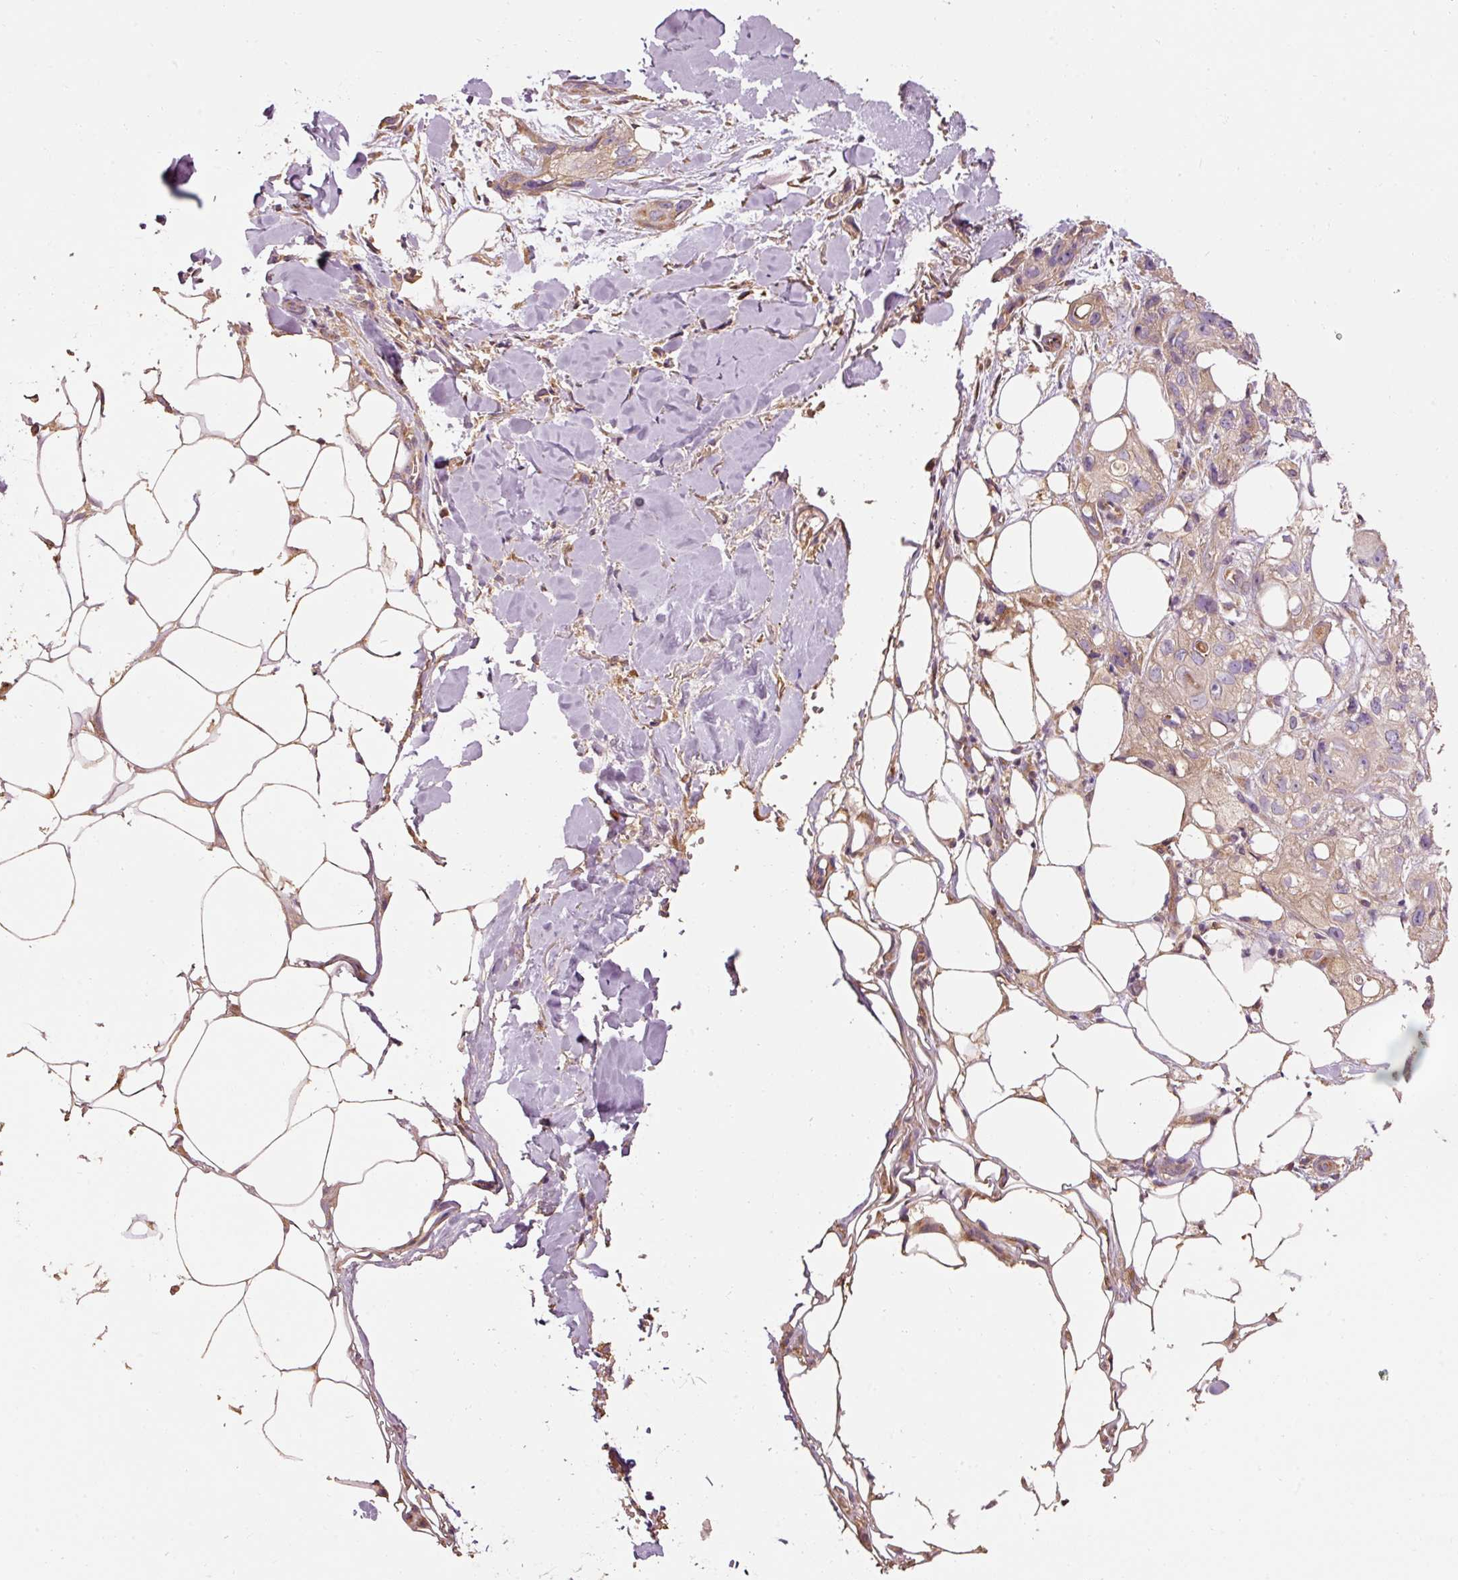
{"staining": {"intensity": "weak", "quantity": "25%-75%", "location": "cytoplasmic/membranous"}, "tissue": "skin cancer", "cell_type": "Tumor cells", "image_type": "cancer", "snomed": [{"axis": "morphology", "description": "Normal tissue, NOS"}, {"axis": "morphology", "description": "Squamous cell carcinoma, NOS"}, {"axis": "topography", "description": "Skin"}], "caption": "High-power microscopy captured an immunohistochemistry (IHC) image of skin squamous cell carcinoma, revealing weak cytoplasmic/membranous staining in about 25%-75% of tumor cells. (DAB (3,3'-diaminobenzidine) = brown stain, brightfield microscopy at high magnification).", "gene": "EFHC1", "patient": {"sex": "male", "age": 72}}